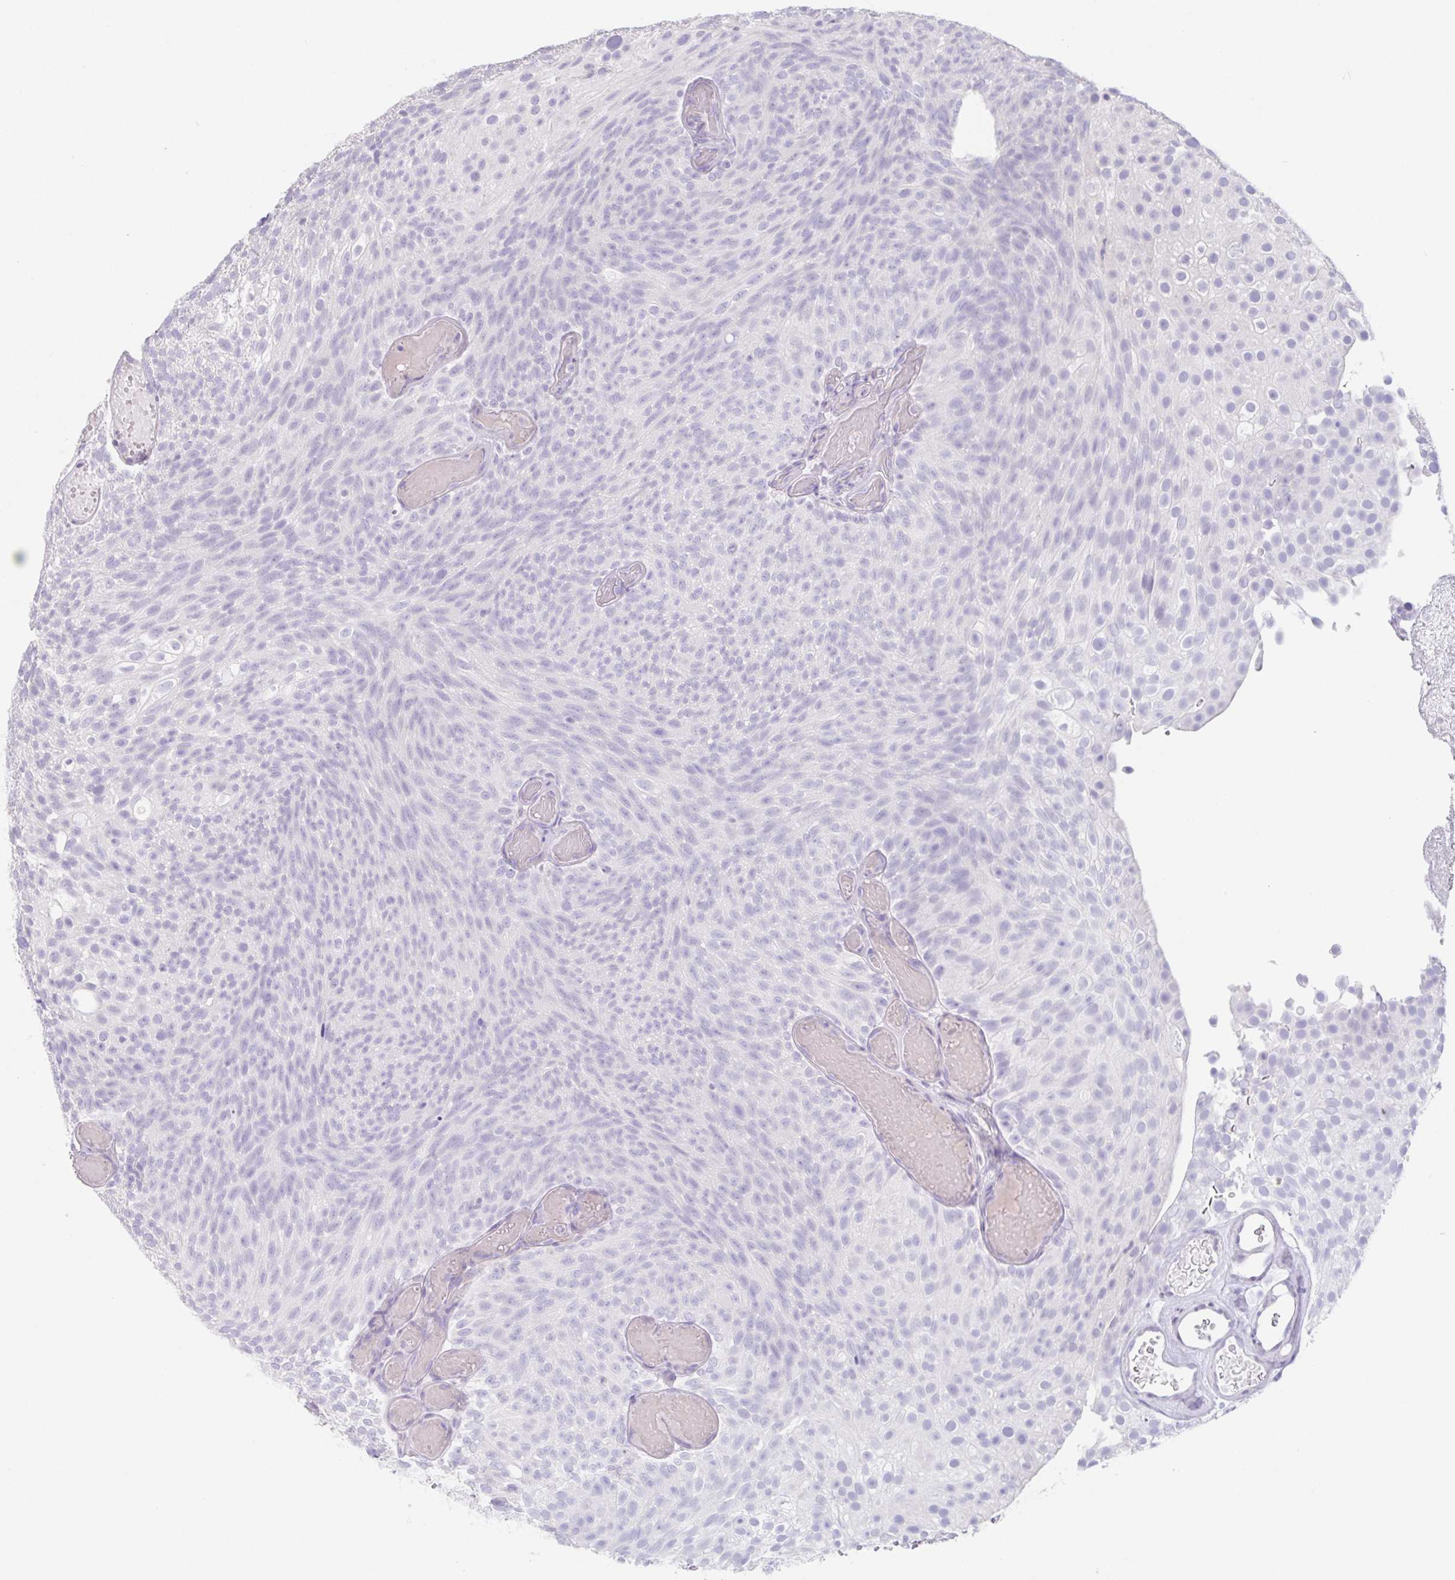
{"staining": {"intensity": "negative", "quantity": "none", "location": "none"}, "tissue": "urothelial cancer", "cell_type": "Tumor cells", "image_type": "cancer", "snomed": [{"axis": "morphology", "description": "Urothelial carcinoma, Low grade"}, {"axis": "topography", "description": "Urinary bladder"}], "caption": "Tumor cells show no significant protein expression in urothelial cancer. Nuclei are stained in blue.", "gene": "HDGFL1", "patient": {"sex": "male", "age": 78}}